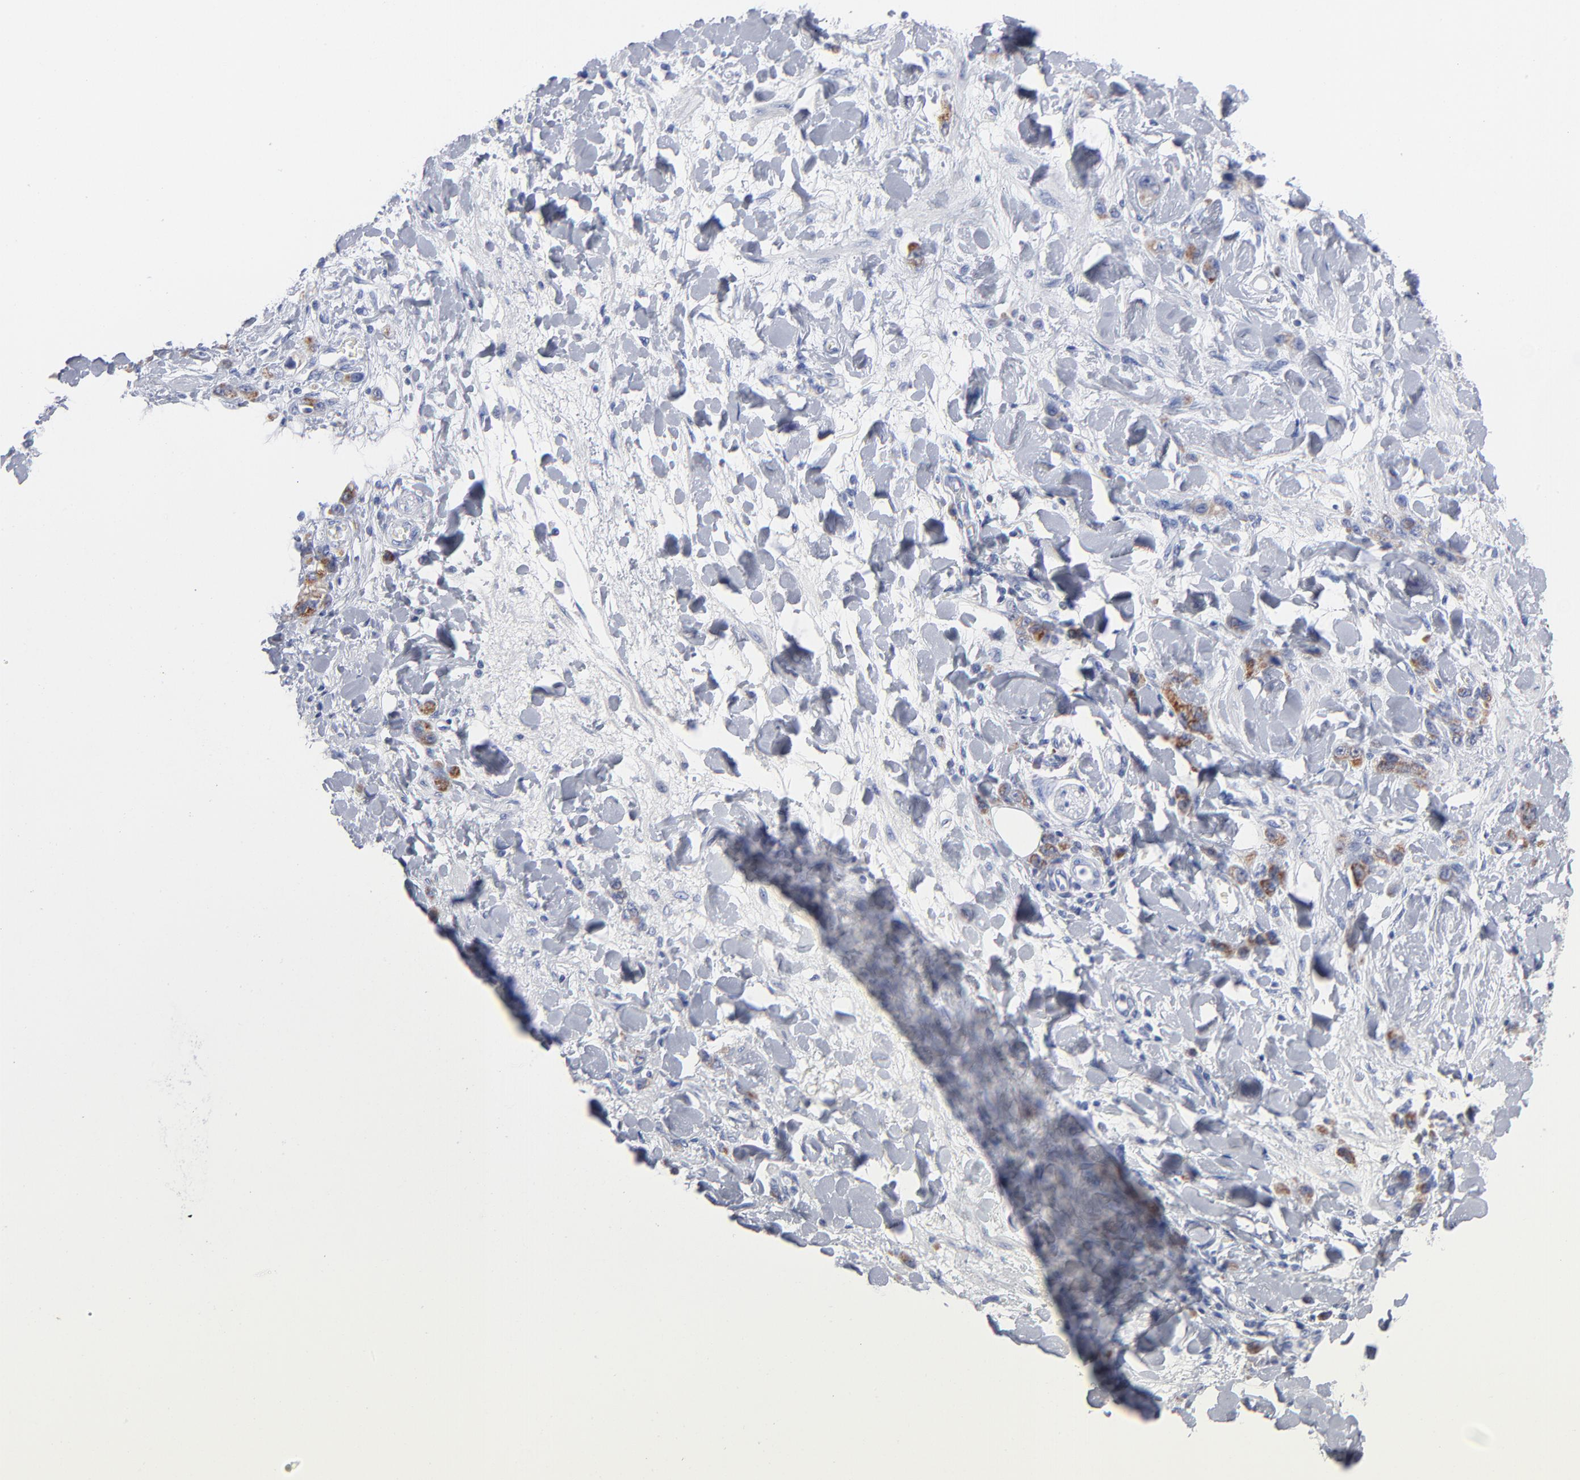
{"staining": {"intensity": "moderate", "quantity": ">75%", "location": "cytoplasmic/membranous"}, "tissue": "stomach cancer", "cell_type": "Tumor cells", "image_type": "cancer", "snomed": [{"axis": "morphology", "description": "Normal tissue, NOS"}, {"axis": "morphology", "description": "Adenocarcinoma, NOS"}, {"axis": "topography", "description": "Stomach"}], "caption": "Protein expression by immunohistochemistry (IHC) demonstrates moderate cytoplasmic/membranous positivity in approximately >75% of tumor cells in adenocarcinoma (stomach).", "gene": "CHCHD10", "patient": {"sex": "male", "age": 82}}